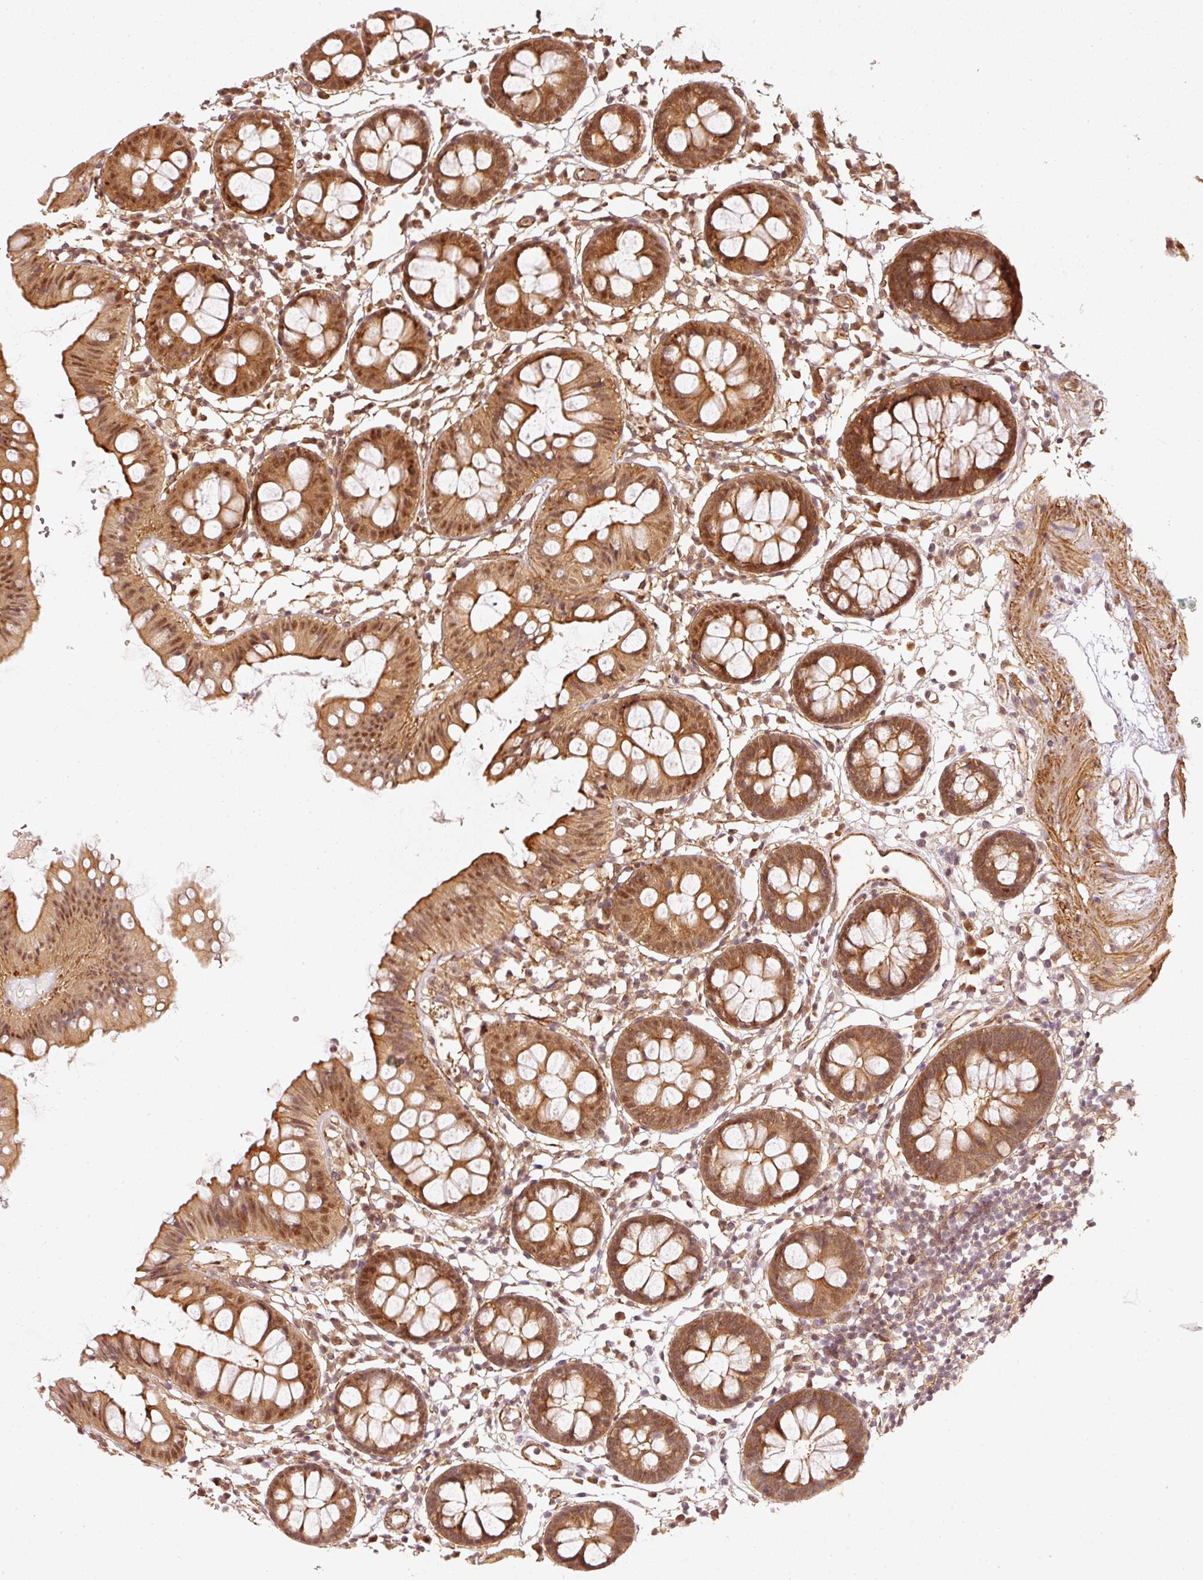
{"staining": {"intensity": "moderate", "quantity": ">75%", "location": "cytoplasmic/membranous,nuclear"}, "tissue": "colon", "cell_type": "Endothelial cells", "image_type": "normal", "snomed": [{"axis": "morphology", "description": "Normal tissue, NOS"}, {"axis": "topography", "description": "Colon"}], "caption": "High-magnification brightfield microscopy of benign colon stained with DAB (brown) and counterstained with hematoxylin (blue). endothelial cells exhibit moderate cytoplasmic/membranous,nuclear staining is appreciated in about>75% of cells.", "gene": "PSMD1", "patient": {"sex": "female", "age": 84}}